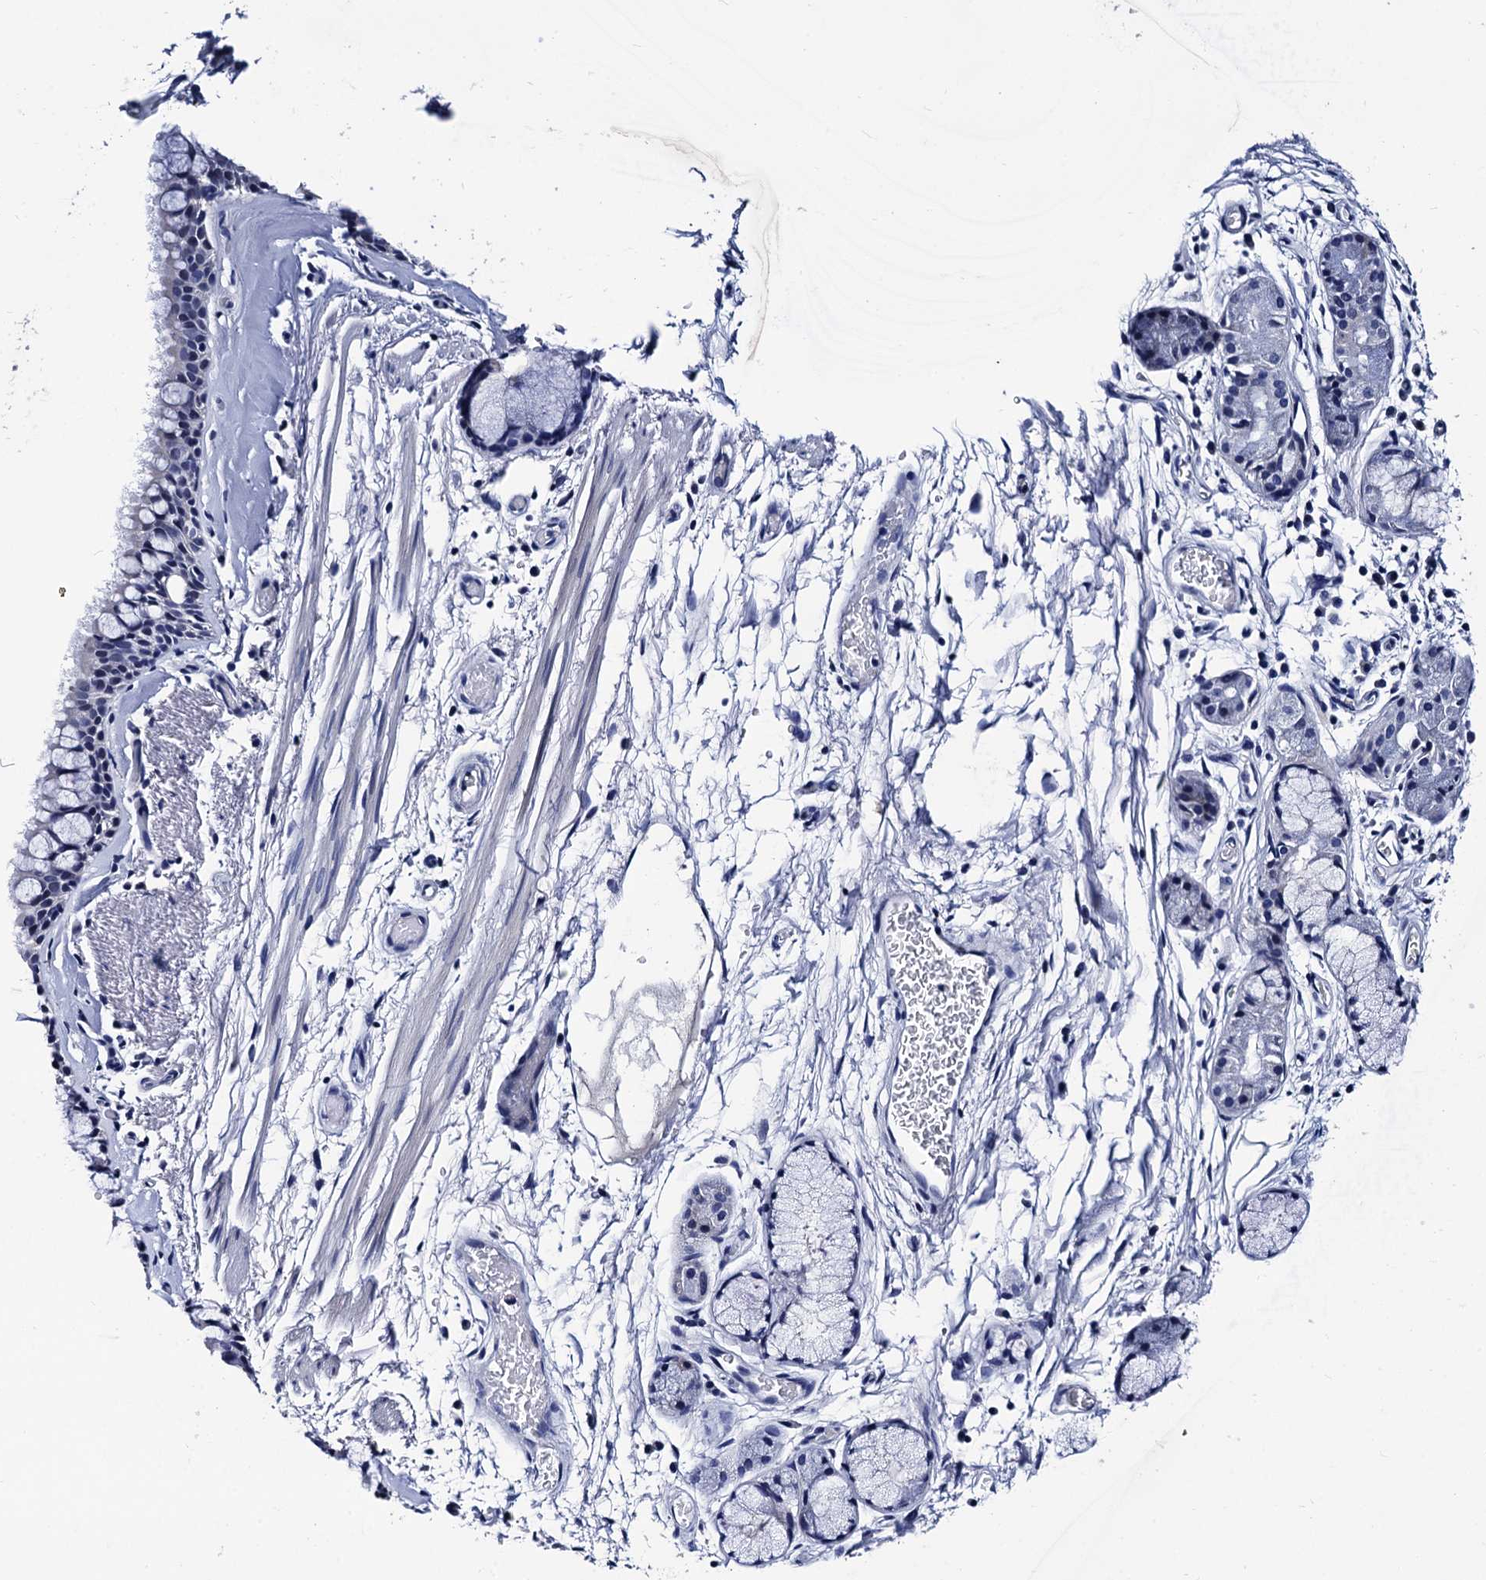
{"staining": {"intensity": "negative", "quantity": "none", "location": "none"}, "tissue": "bronchus", "cell_type": "Respiratory epithelial cells", "image_type": "normal", "snomed": [{"axis": "morphology", "description": "Normal tissue, NOS"}, {"axis": "topography", "description": "Bronchus"}], "caption": "High power microscopy image of an immunohistochemistry image of normal bronchus, revealing no significant positivity in respiratory epithelial cells. (DAB (3,3'-diaminobenzidine) immunohistochemistry (IHC) visualized using brightfield microscopy, high magnification).", "gene": "LRRC30", "patient": {"sex": "male", "age": 65}}